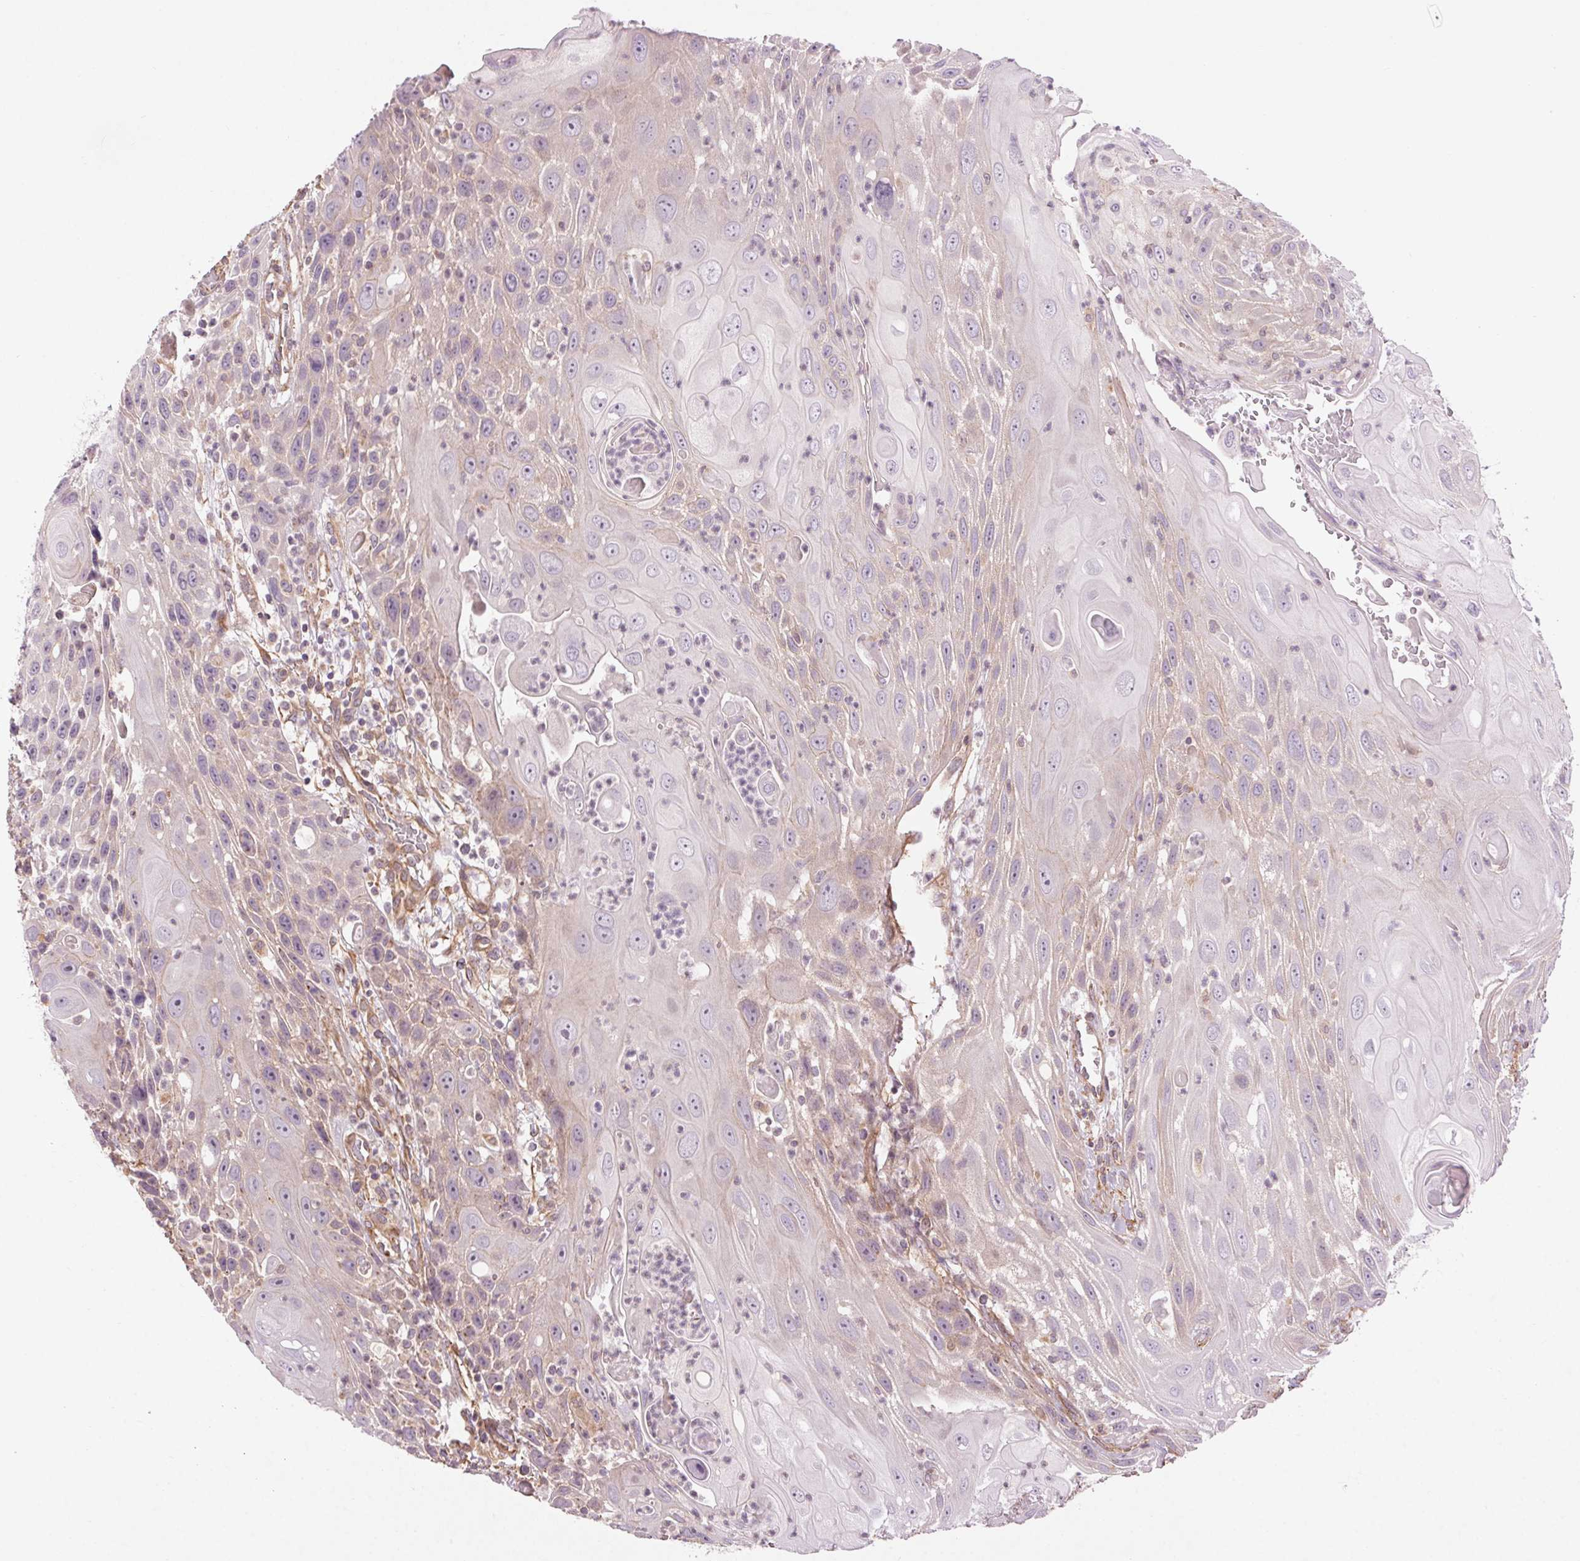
{"staining": {"intensity": "weak", "quantity": "<25%", "location": "cytoplasmic/membranous"}, "tissue": "head and neck cancer", "cell_type": "Tumor cells", "image_type": "cancer", "snomed": [{"axis": "morphology", "description": "Squamous cell carcinoma, NOS"}, {"axis": "topography", "description": "Head-Neck"}], "caption": "This is an immunohistochemistry micrograph of human squamous cell carcinoma (head and neck). There is no positivity in tumor cells.", "gene": "CCSER1", "patient": {"sex": "male", "age": 69}}